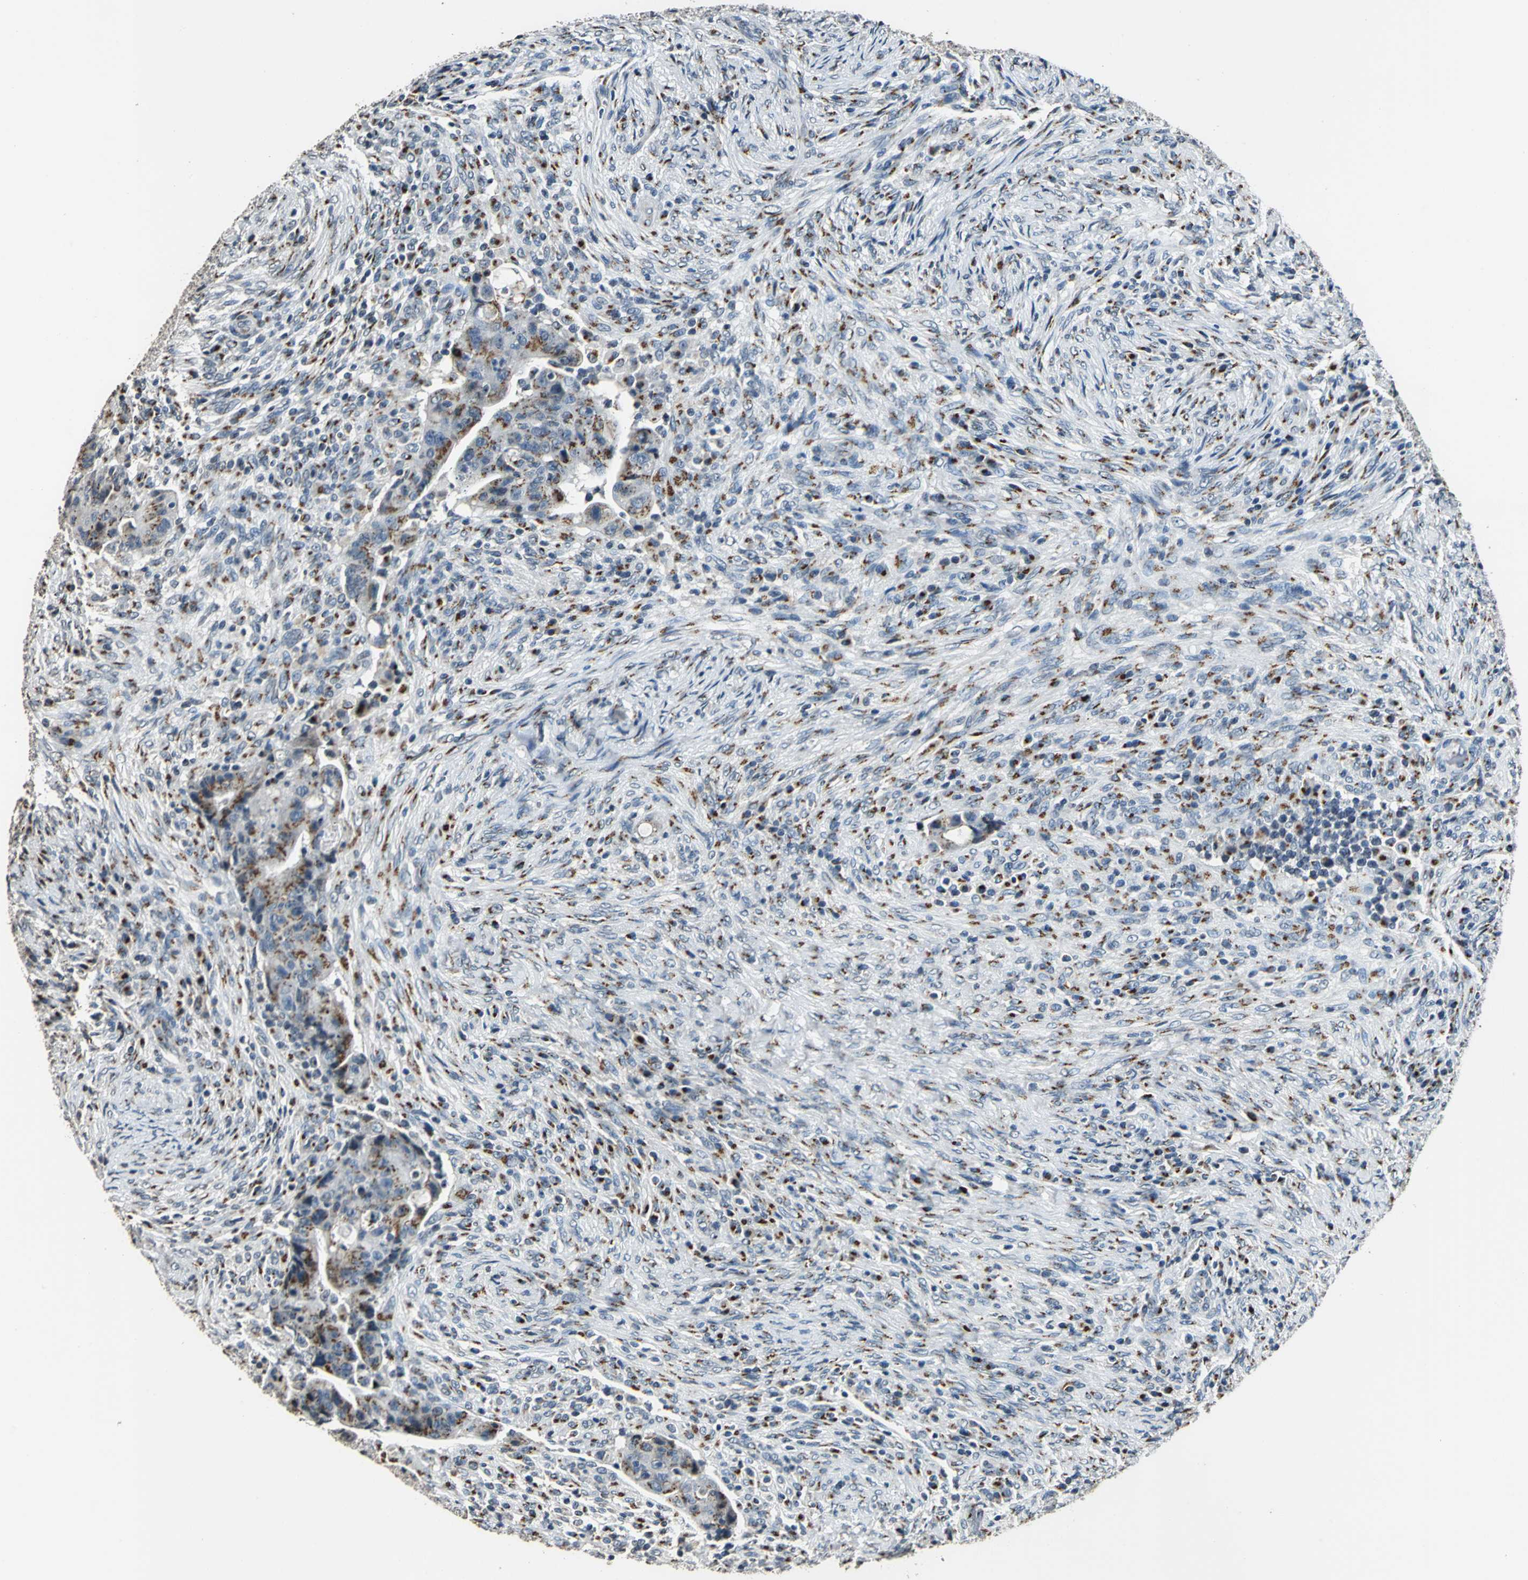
{"staining": {"intensity": "moderate", "quantity": ">75%", "location": "cytoplasmic/membranous"}, "tissue": "colorectal cancer", "cell_type": "Tumor cells", "image_type": "cancer", "snomed": [{"axis": "morphology", "description": "Adenocarcinoma, NOS"}, {"axis": "topography", "description": "Rectum"}], "caption": "Adenocarcinoma (colorectal) tissue exhibits moderate cytoplasmic/membranous staining in about >75% of tumor cells", "gene": "TMEM115", "patient": {"sex": "female", "age": 71}}